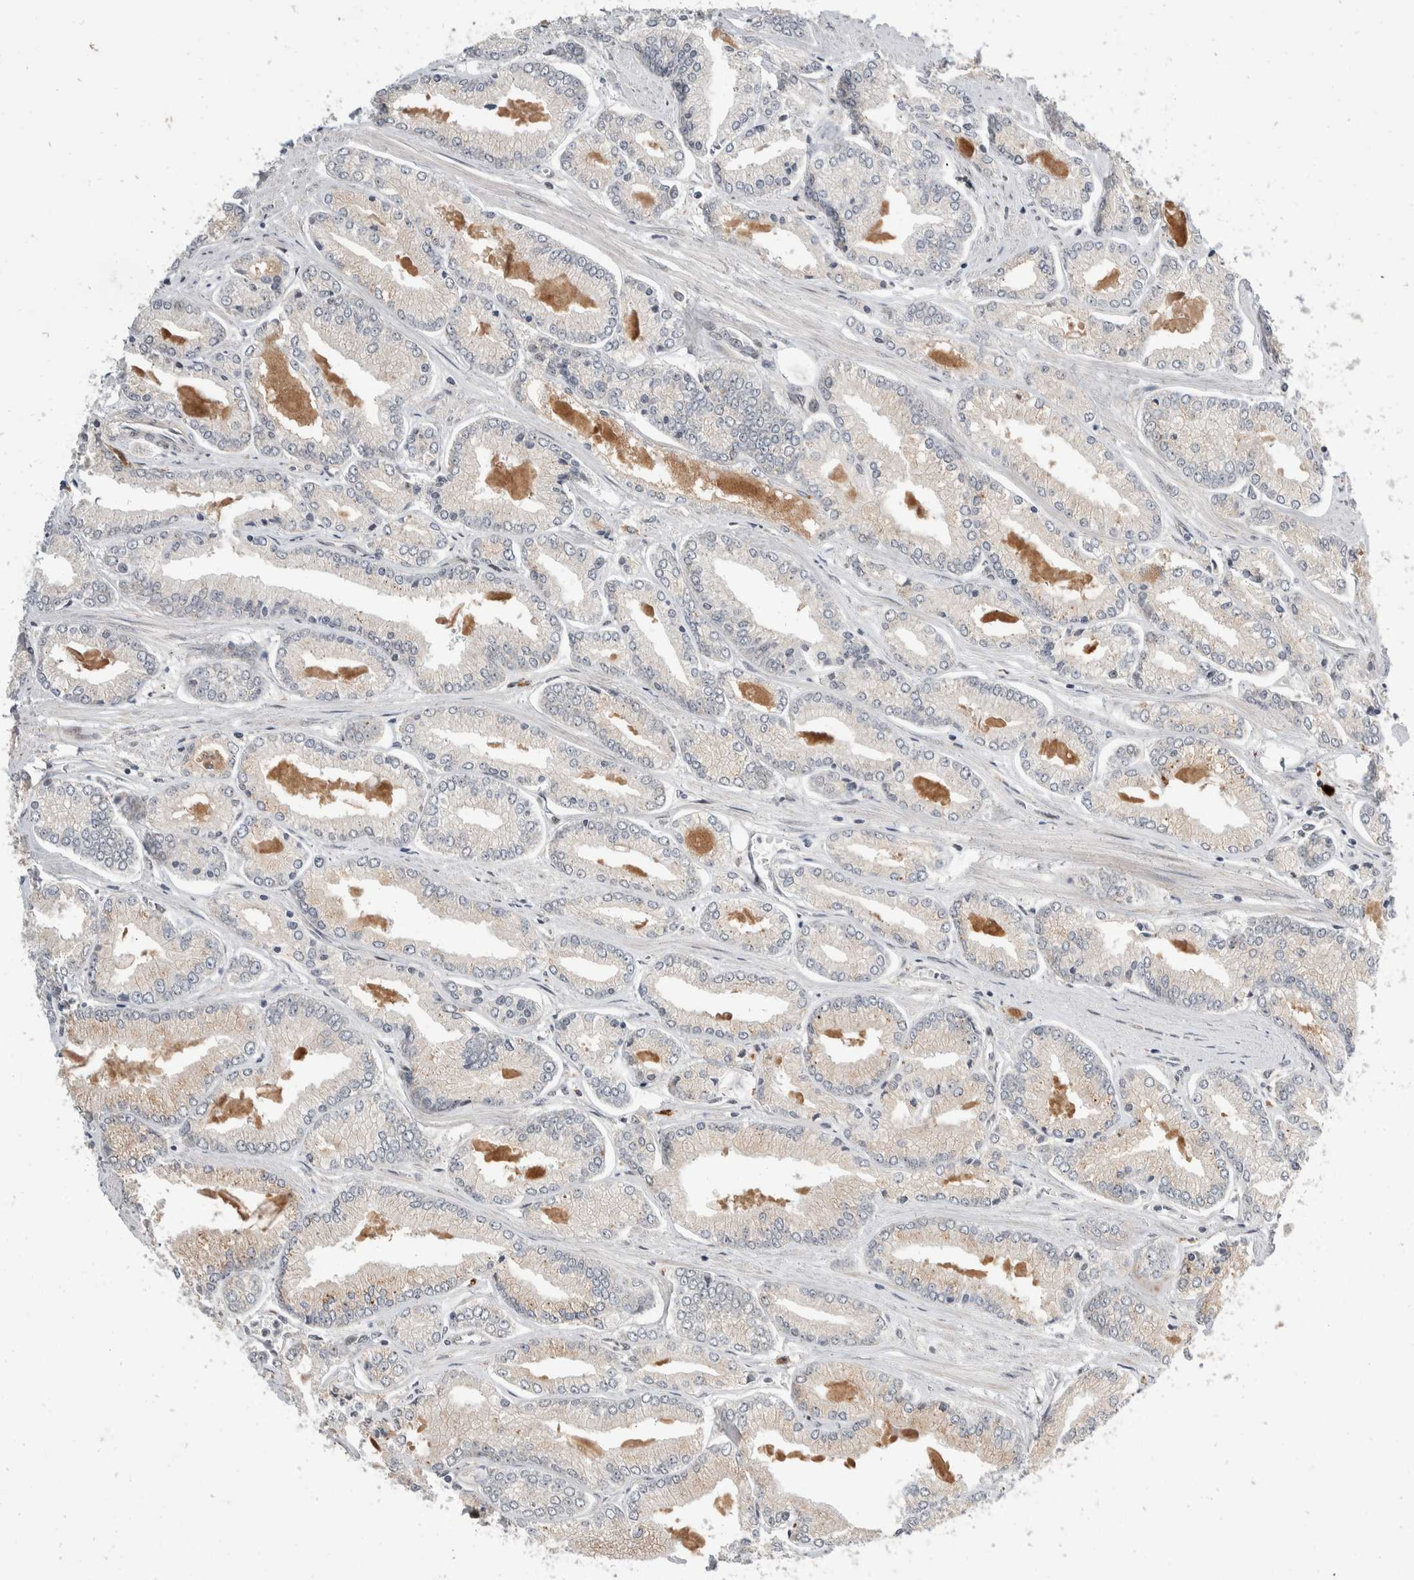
{"staining": {"intensity": "negative", "quantity": "none", "location": "none"}, "tissue": "prostate cancer", "cell_type": "Tumor cells", "image_type": "cancer", "snomed": [{"axis": "morphology", "description": "Adenocarcinoma, Low grade"}, {"axis": "topography", "description": "Prostate"}], "caption": "There is no significant expression in tumor cells of prostate cancer.", "gene": "ZNF703", "patient": {"sex": "male", "age": 52}}